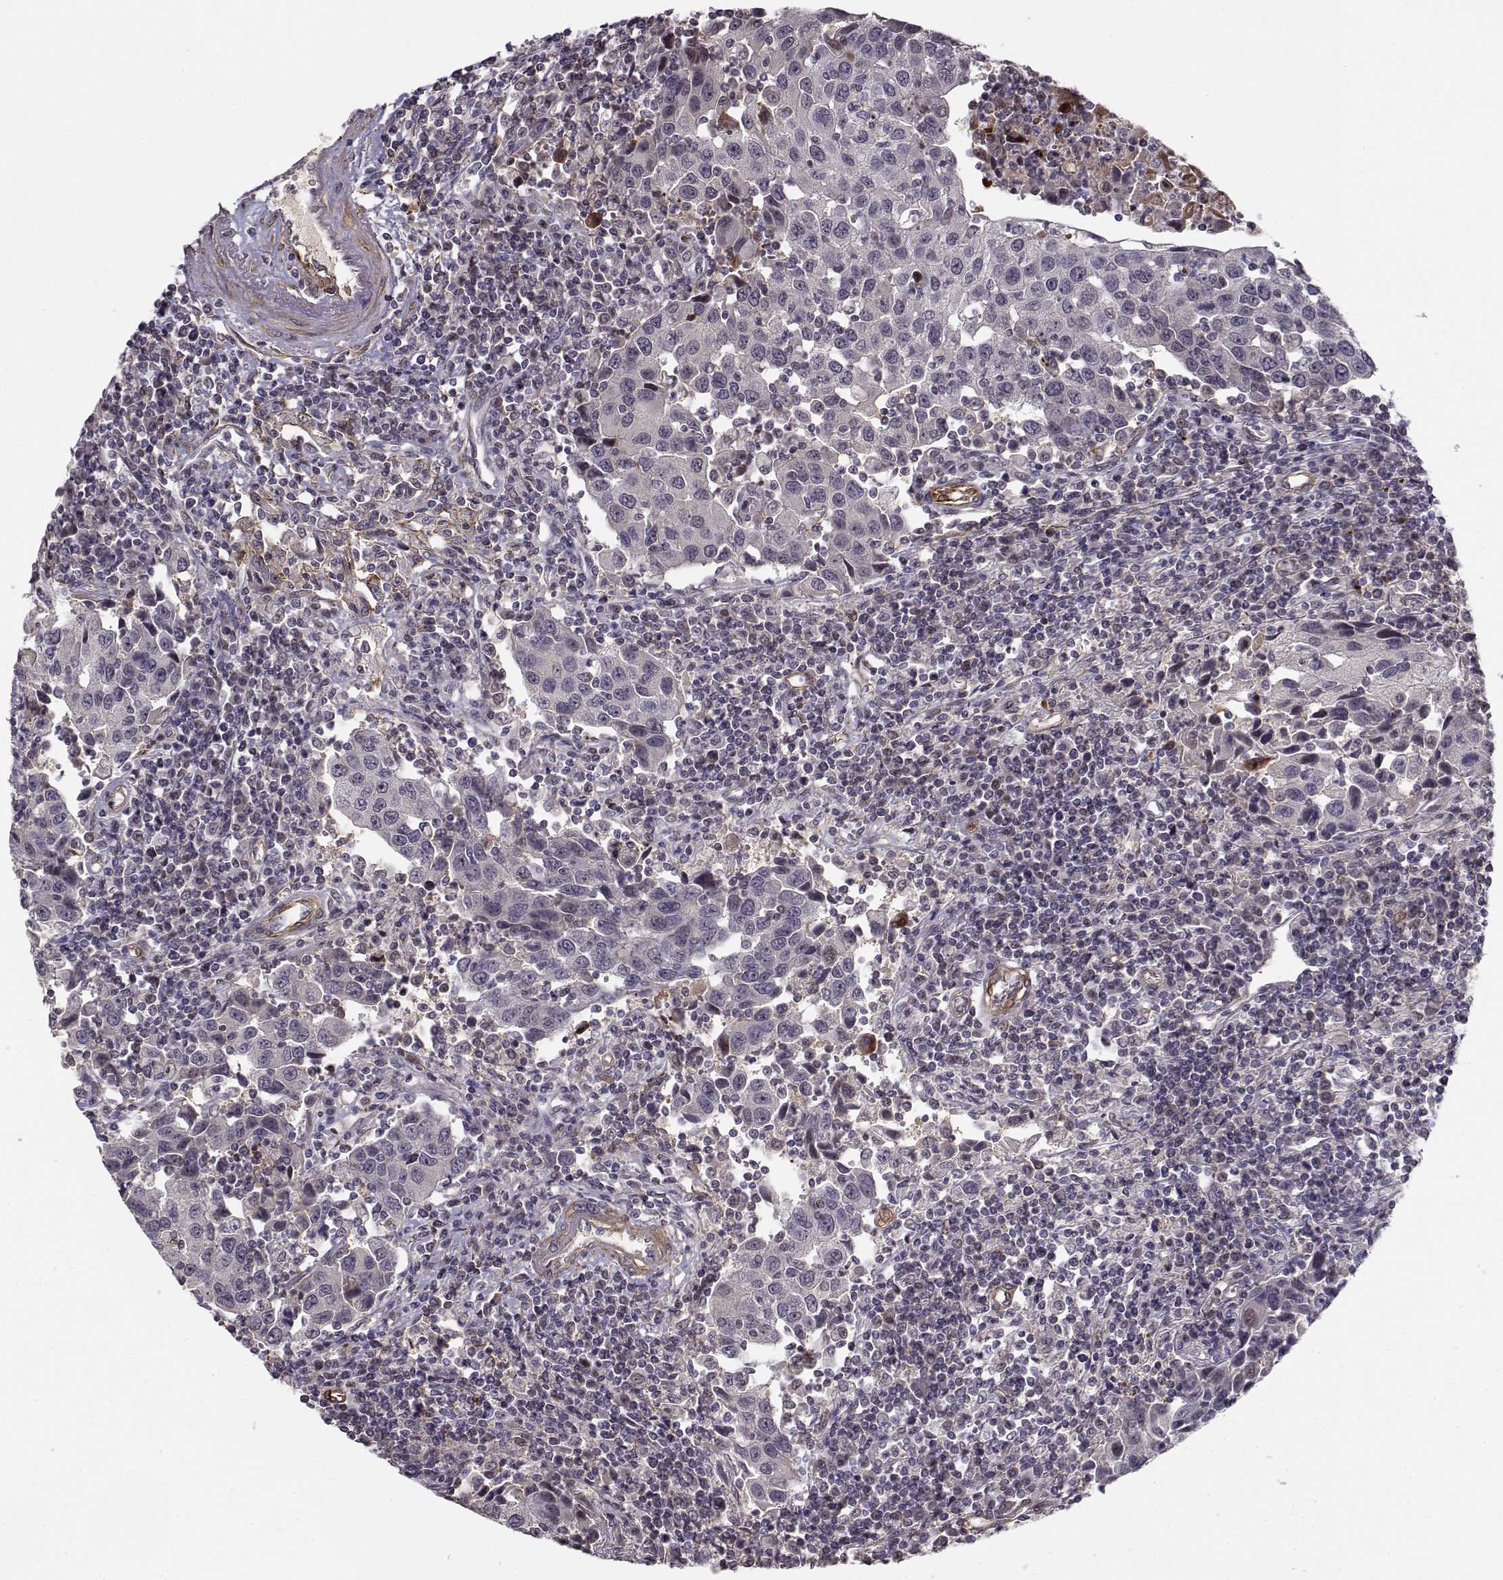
{"staining": {"intensity": "negative", "quantity": "none", "location": "none"}, "tissue": "urothelial cancer", "cell_type": "Tumor cells", "image_type": "cancer", "snomed": [{"axis": "morphology", "description": "Urothelial carcinoma, High grade"}, {"axis": "topography", "description": "Urinary bladder"}], "caption": "Protein analysis of urothelial cancer demonstrates no significant positivity in tumor cells.", "gene": "RGS9BP", "patient": {"sex": "female", "age": 85}}